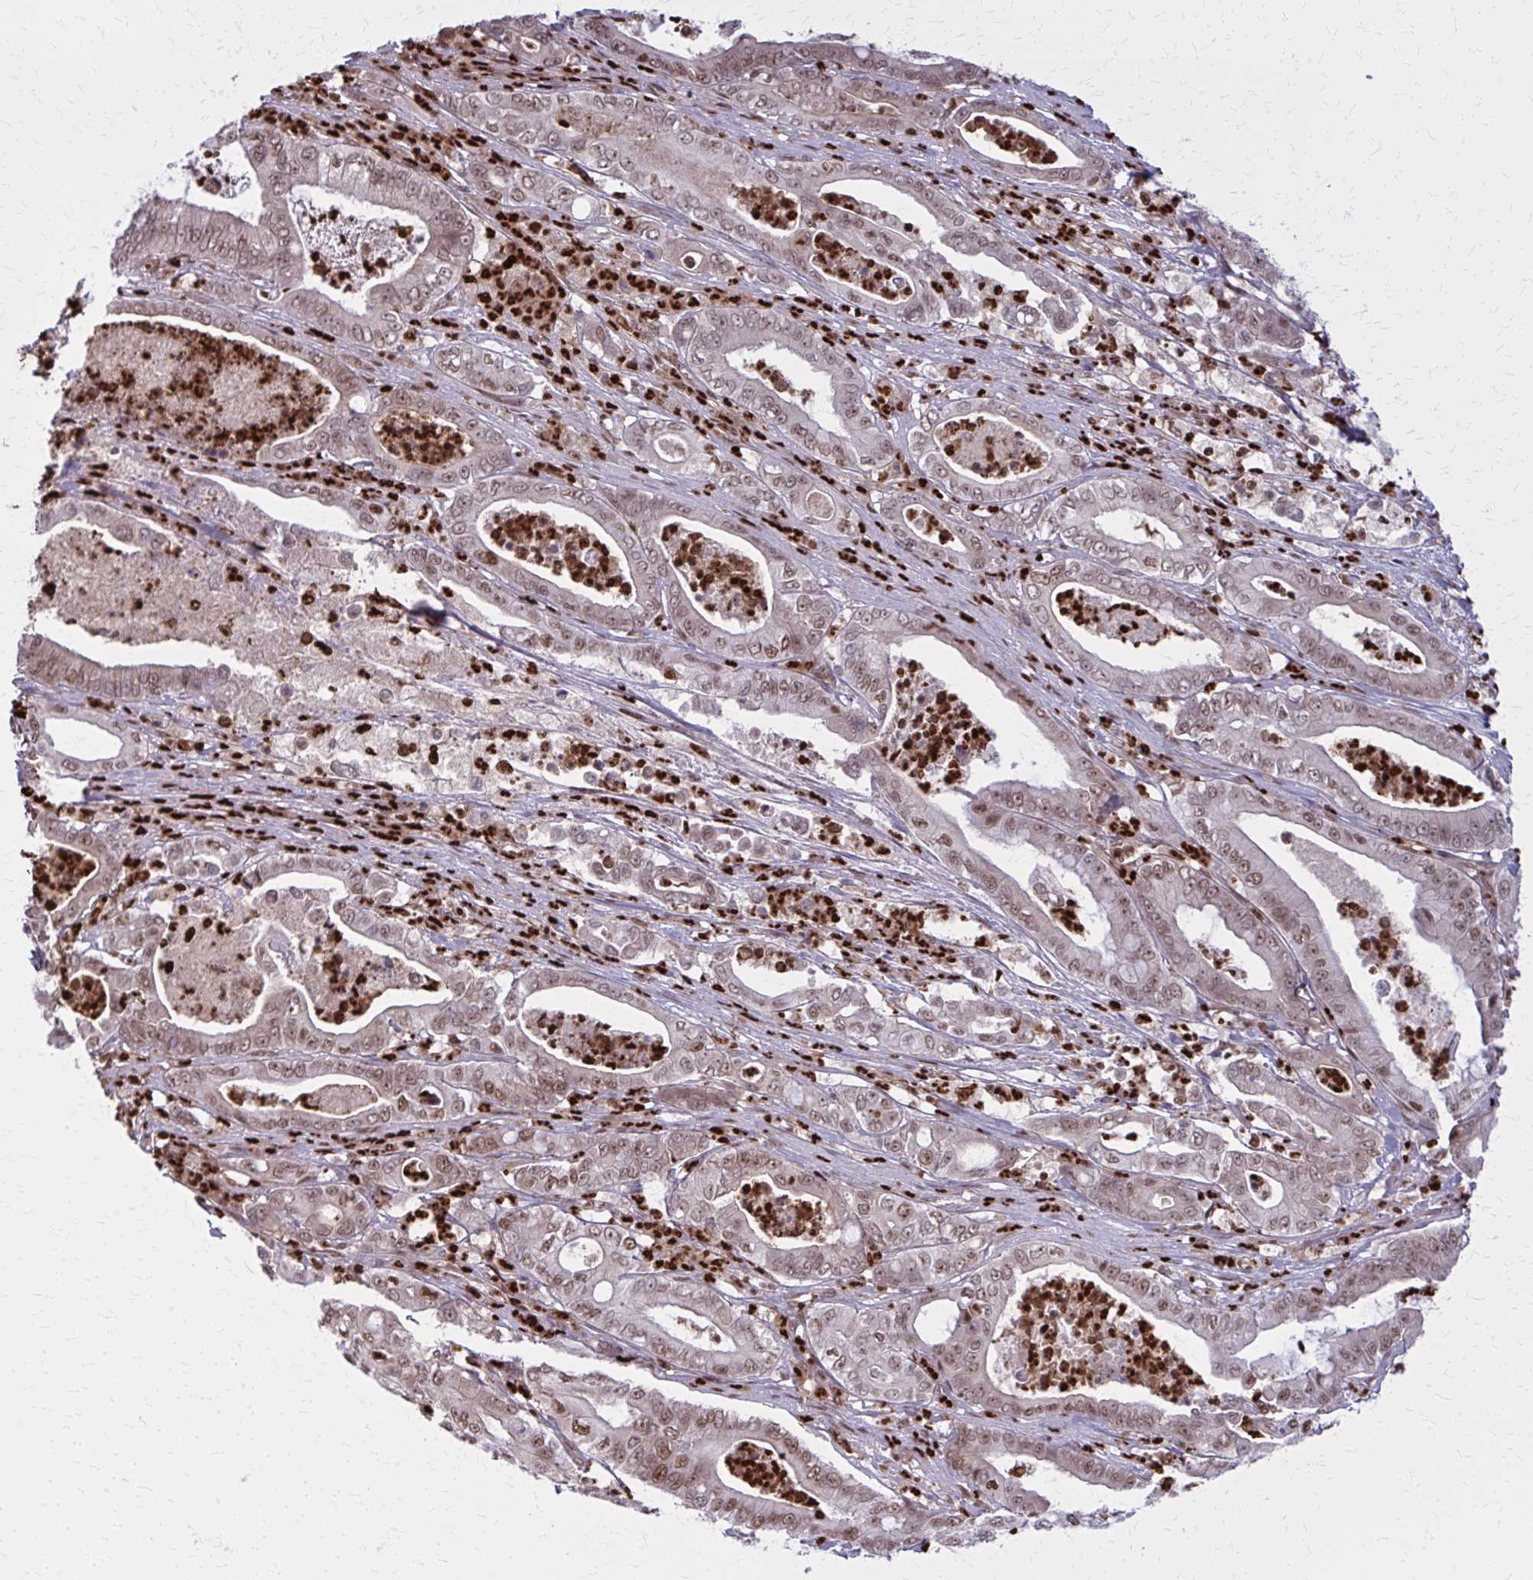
{"staining": {"intensity": "moderate", "quantity": ">75%", "location": "nuclear"}, "tissue": "pancreatic cancer", "cell_type": "Tumor cells", "image_type": "cancer", "snomed": [{"axis": "morphology", "description": "Adenocarcinoma, NOS"}, {"axis": "topography", "description": "Pancreas"}], "caption": "Protein expression by immunohistochemistry displays moderate nuclear staining in approximately >75% of tumor cells in pancreatic cancer. (brown staining indicates protein expression, while blue staining denotes nuclei).", "gene": "ZNF559", "patient": {"sex": "male", "age": 71}}